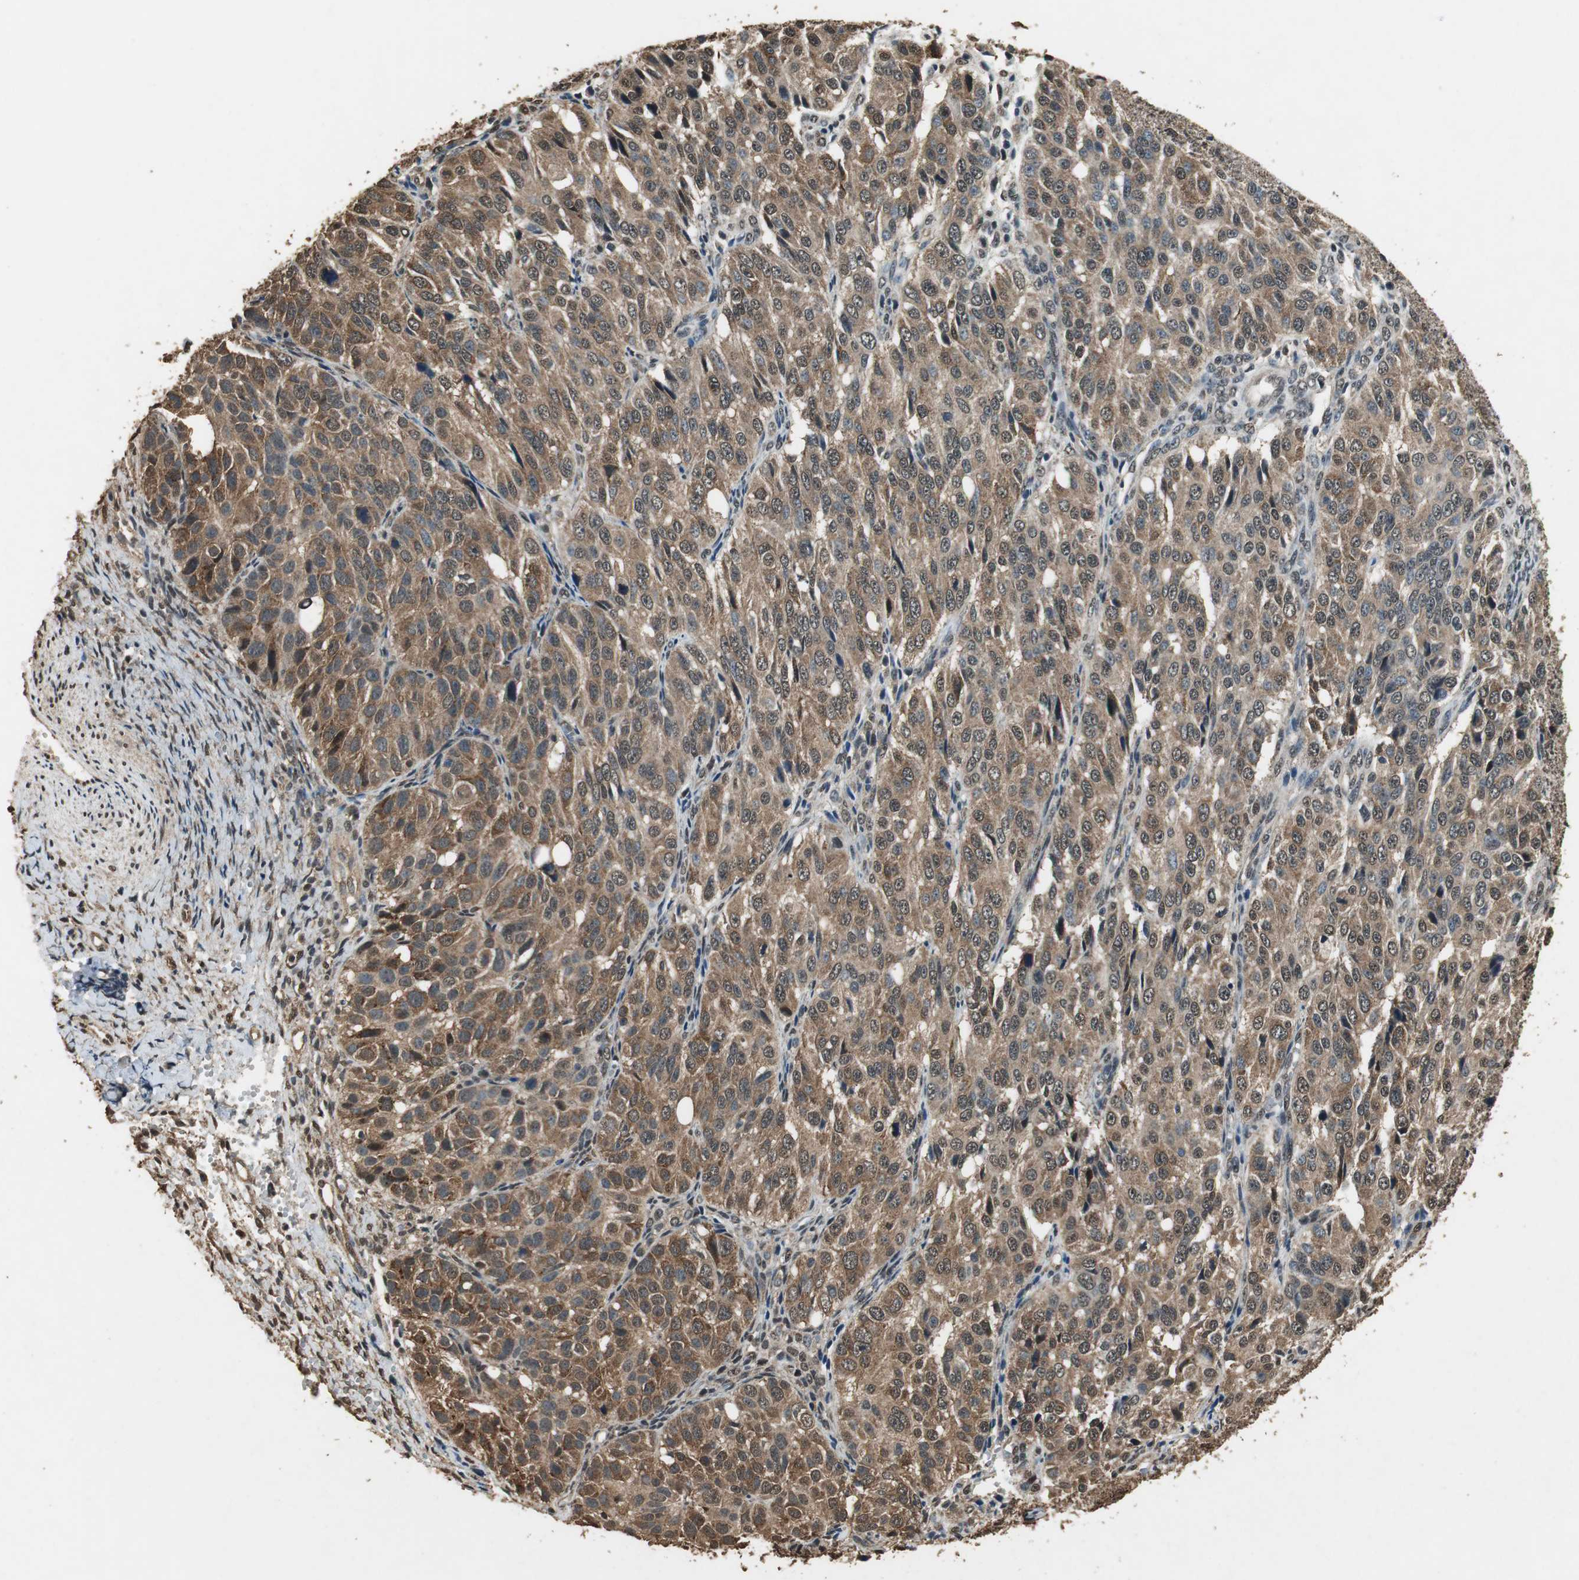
{"staining": {"intensity": "strong", "quantity": ">75%", "location": "cytoplasmic/membranous,nuclear"}, "tissue": "ovarian cancer", "cell_type": "Tumor cells", "image_type": "cancer", "snomed": [{"axis": "morphology", "description": "Carcinoma, endometroid"}, {"axis": "topography", "description": "Ovary"}], "caption": "Immunohistochemical staining of ovarian cancer shows high levels of strong cytoplasmic/membranous and nuclear staining in about >75% of tumor cells.", "gene": "PPP1R13B", "patient": {"sex": "female", "age": 51}}